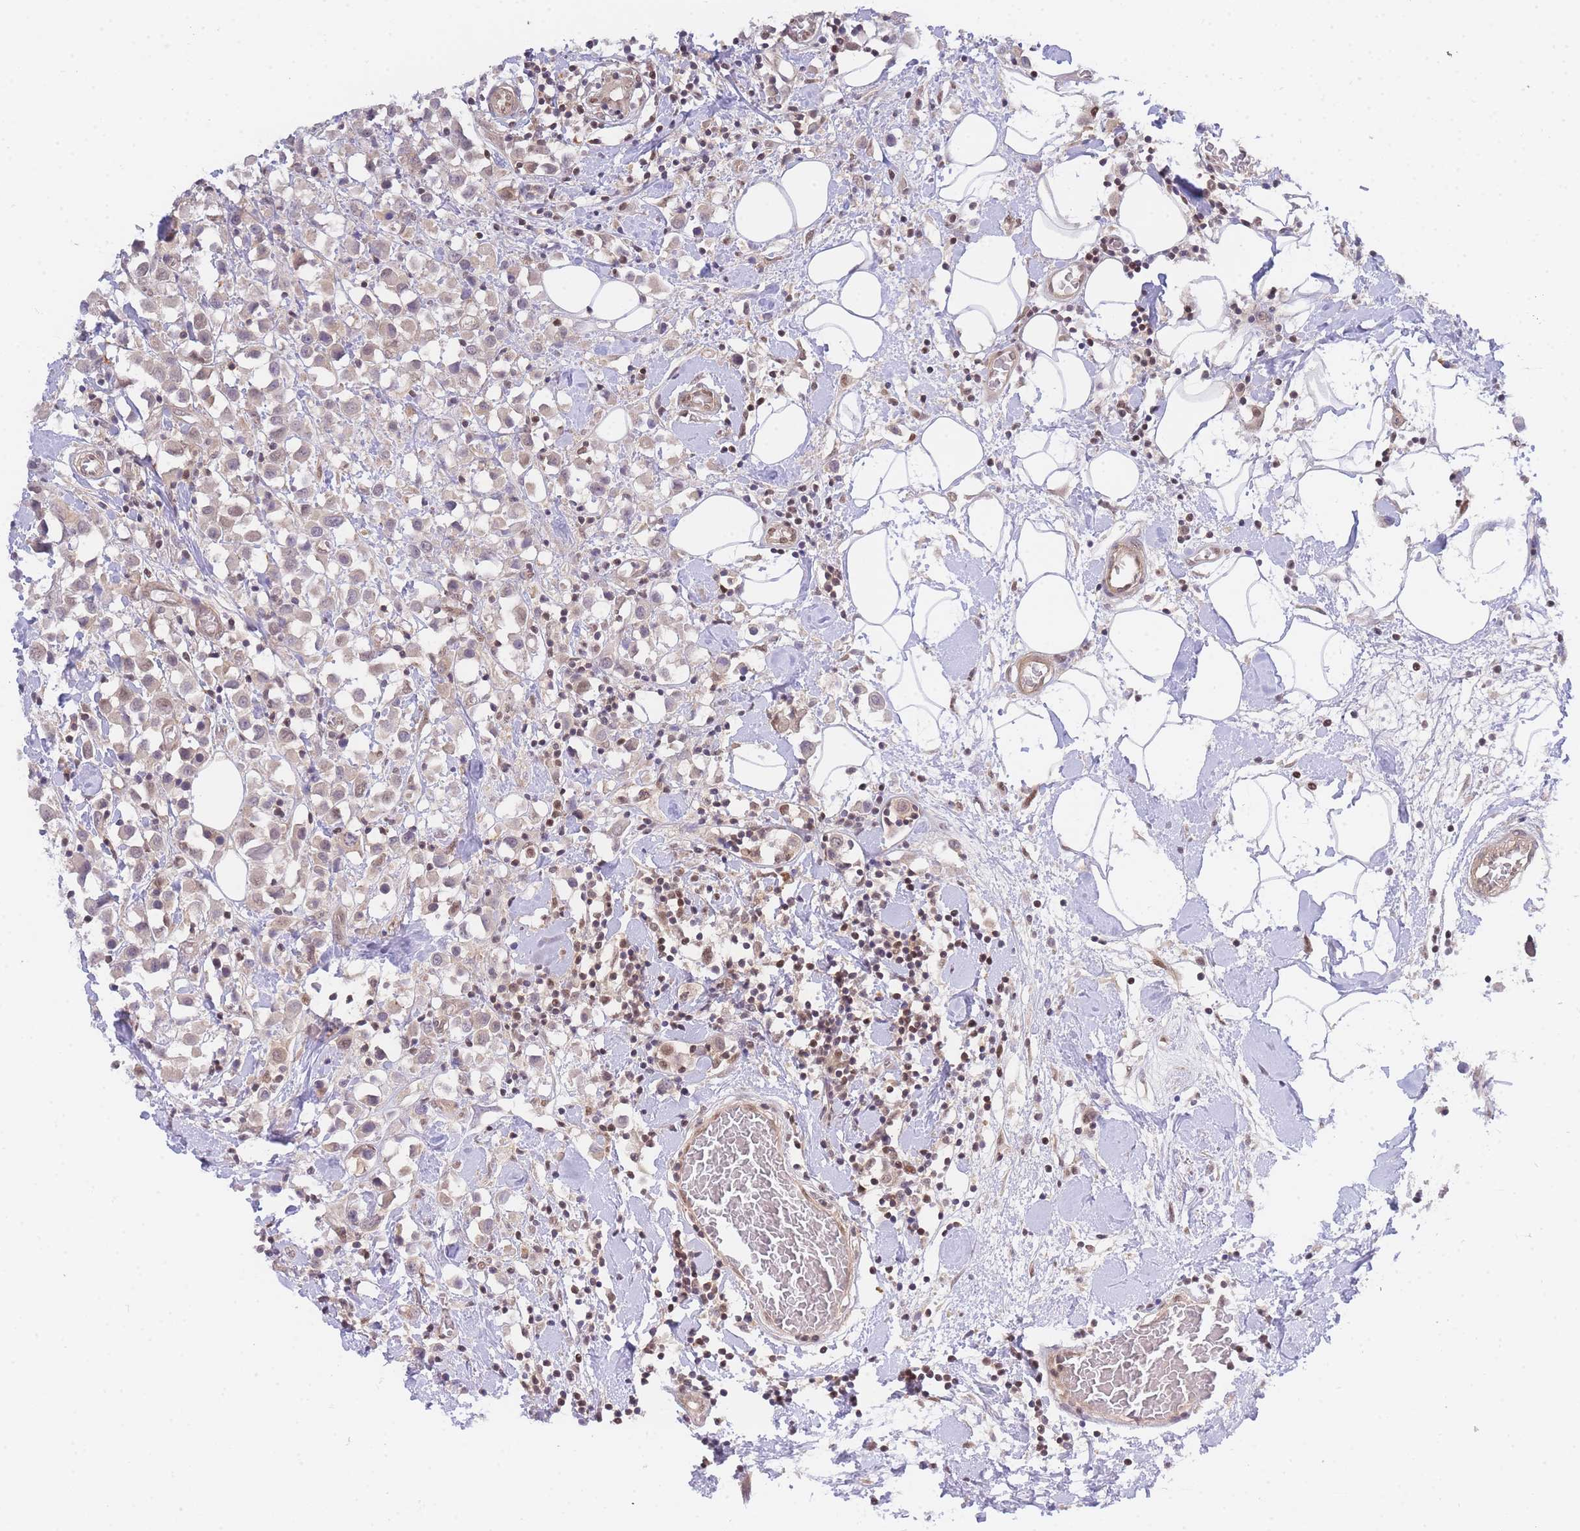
{"staining": {"intensity": "weak", "quantity": "25%-75%", "location": "cytoplasmic/membranous"}, "tissue": "breast cancer", "cell_type": "Tumor cells", "image_type": "cancer", "snomed": [{"axis": "morphology", "description": "Duct carcinoma"}, {"axis": "topography", "description": "Breast"}], "caption": "This micrograph reveals immunohistochemistry (IHC) staining of intraductal carcinoma (breast), with low weak cytoplasmic/membranous expression in about 25%-75% of tumor cells.", "gene": "KIAA1191", "patient": {"sex": "female", "age": 61}}